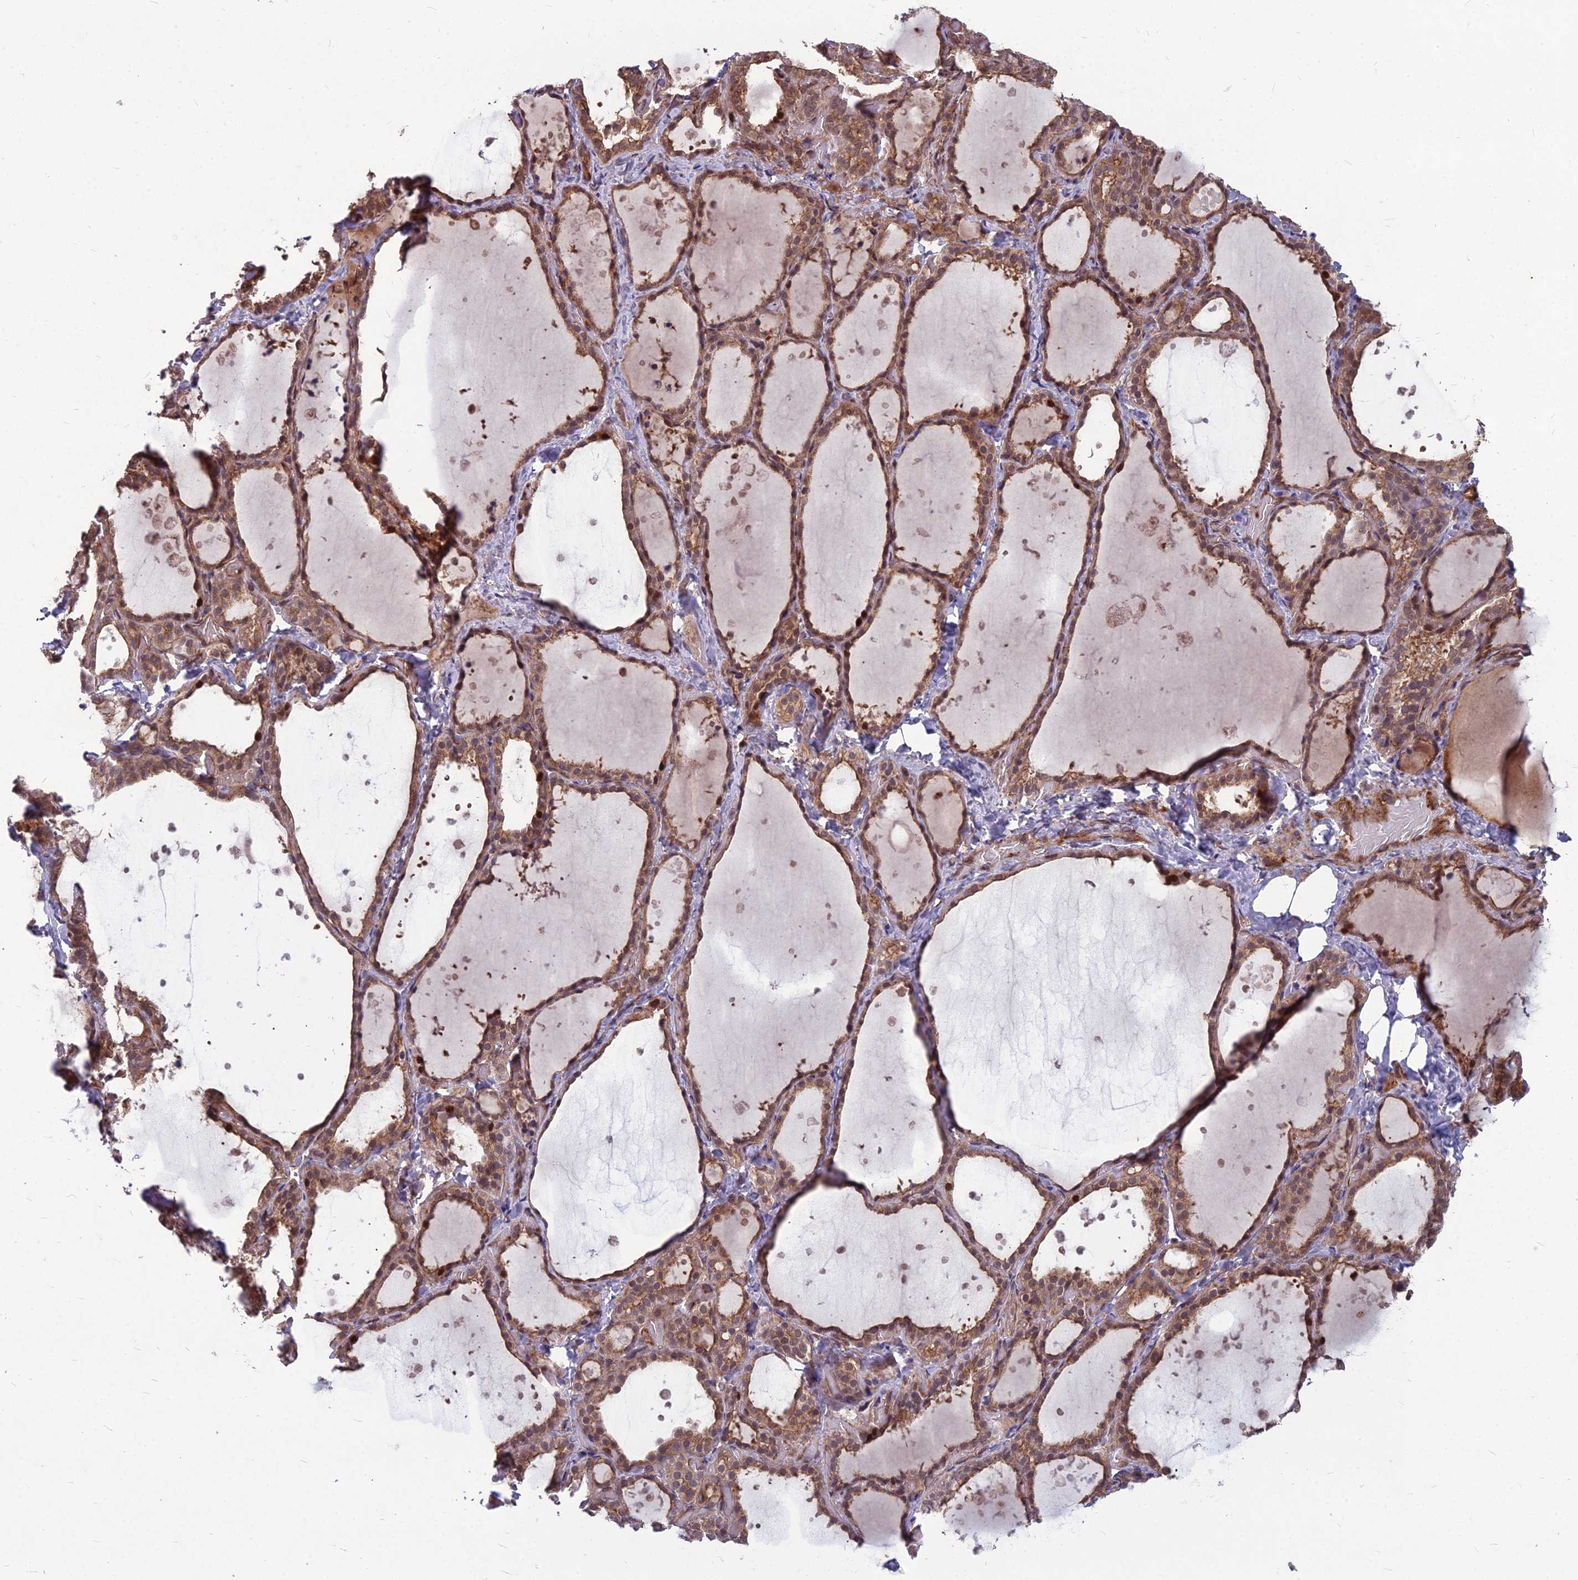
{"staining": {"intensity": "moderate", "quantity": ">75%", "location": "cytoplasmic/membranous,nuclear"}, "tissue": "thyroid gland", "cell_type": "Glandular cells", "image_type": "normal", "snomed": [{"axis": "morphology", "description": "Normal tissue, NOS"}, {"axis": "topography", "description": "Thyroid gland"}], "caption": "Protein staining displays moderate cytoplasmic/membranous,nuclear staining in approximately >75% of glandular cells in normal thyroid gland.", "gene": "MFSD8", "patient": {"sex": "female", "age": 44}}